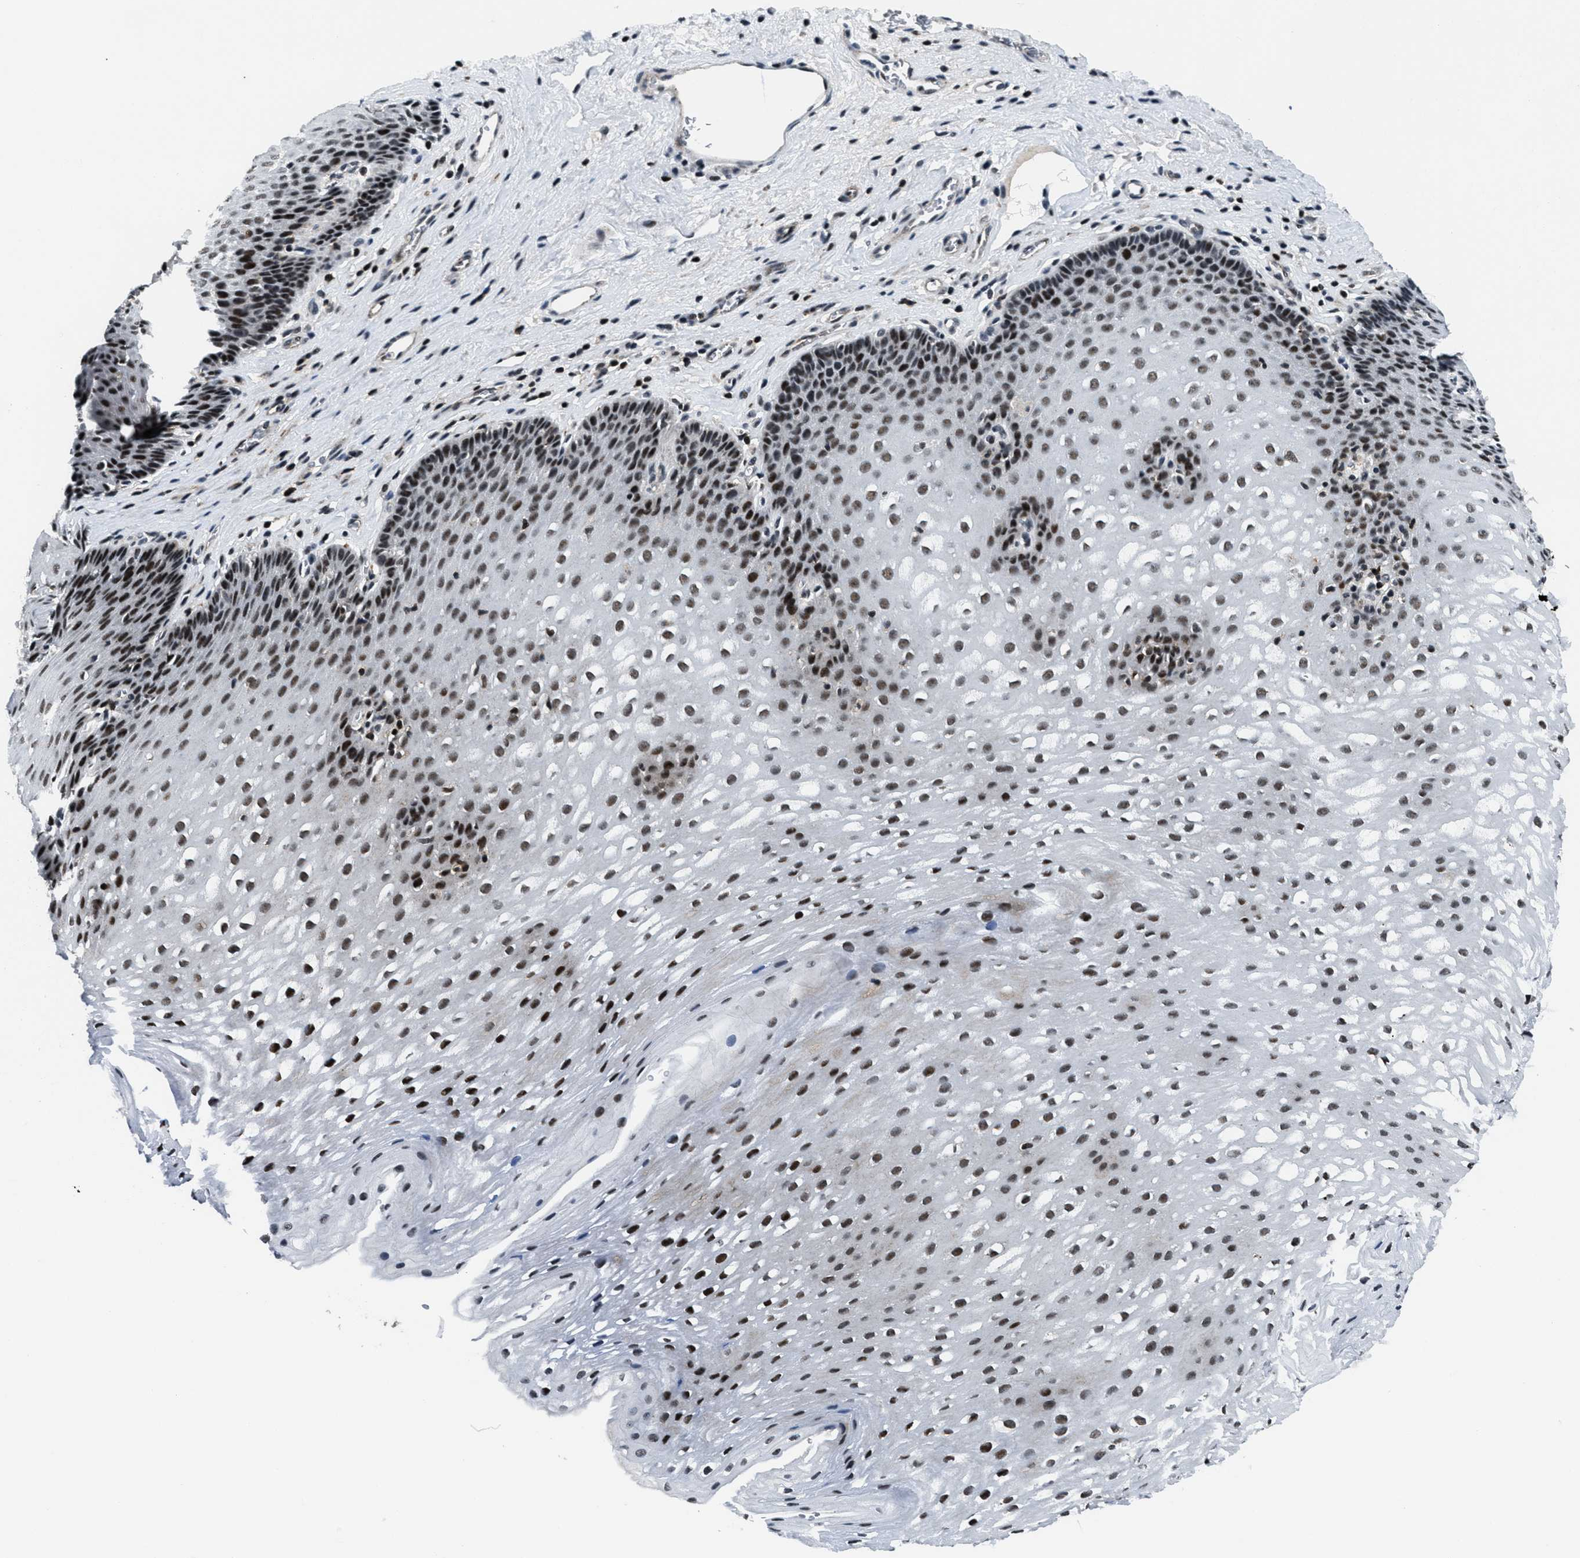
{"staining": {"intensity": "strong", "quantity": ">75%", "location": "nuclear"}, "tissue": "esophagus", "cell_type": "Squamous epithelial cells", "image_type": "normal", "snomed": [{"axis": "morphology", "description": "Normal tissue, NOS"}, {"axis": "topography", "description": "Esophagus"}], "caption": "This photomicrograph displays IHC staining of unremarkable human esophagus, with high strong nuclear positivity in approximately >75% of squamous epithelial cells.", "gene": "SMARCB1", "patient": {"sex": "male", "age": 48}}